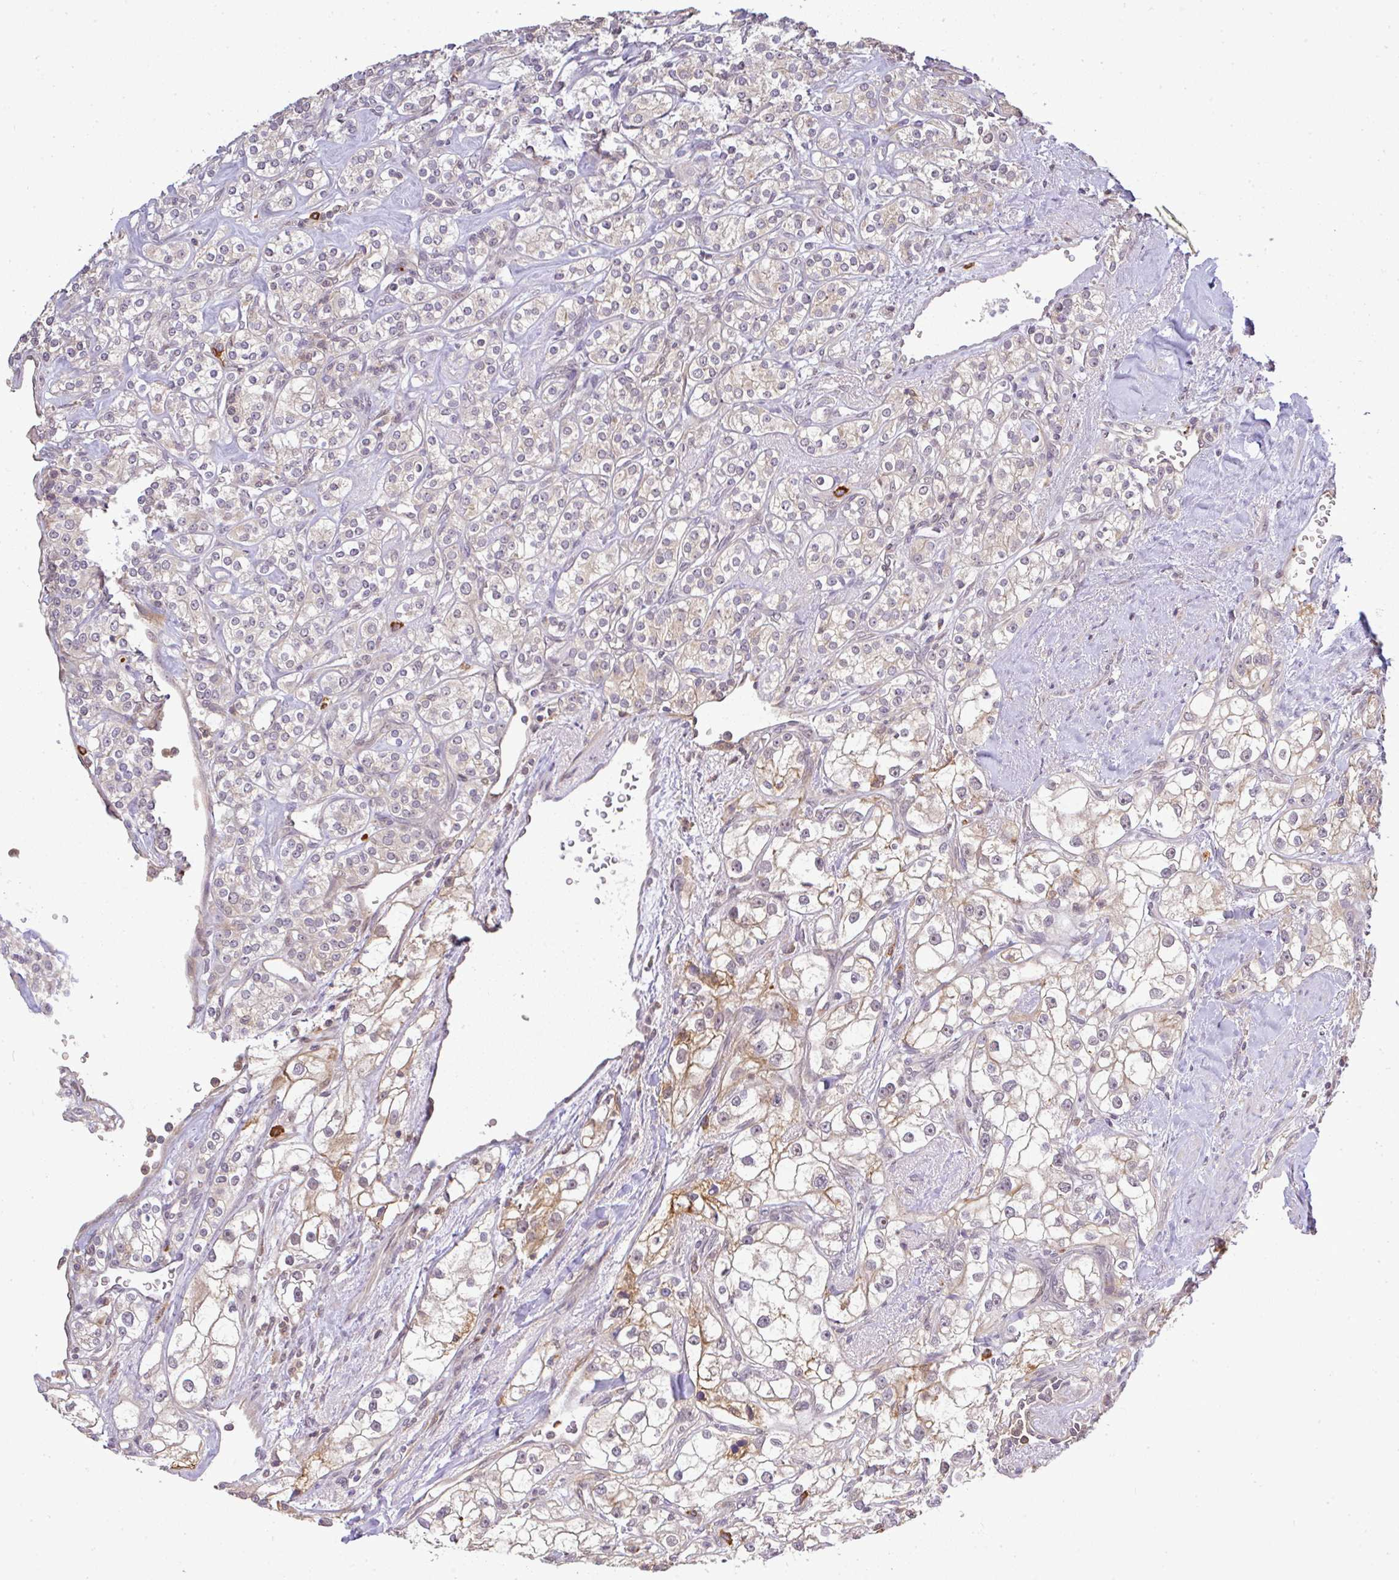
{"staining": {"intensity": "negative", "quantity": "none", "location": "none"}, "tissue": "renal cancer", "cell_type": "Tumor cells", "image_type": "cancer", "snomed": [{"axis": "morphology", "description": "Adenocarcinoma, NOS"}, {"axis": "topography", "description": "Kidney"}], "caption": "The immunohistochemistry image has no significant expression in tumor cells of renal adenocarcinoma tissue.", "gene": "FAM153A", "patient": {"sex": "male", "age": 77}}